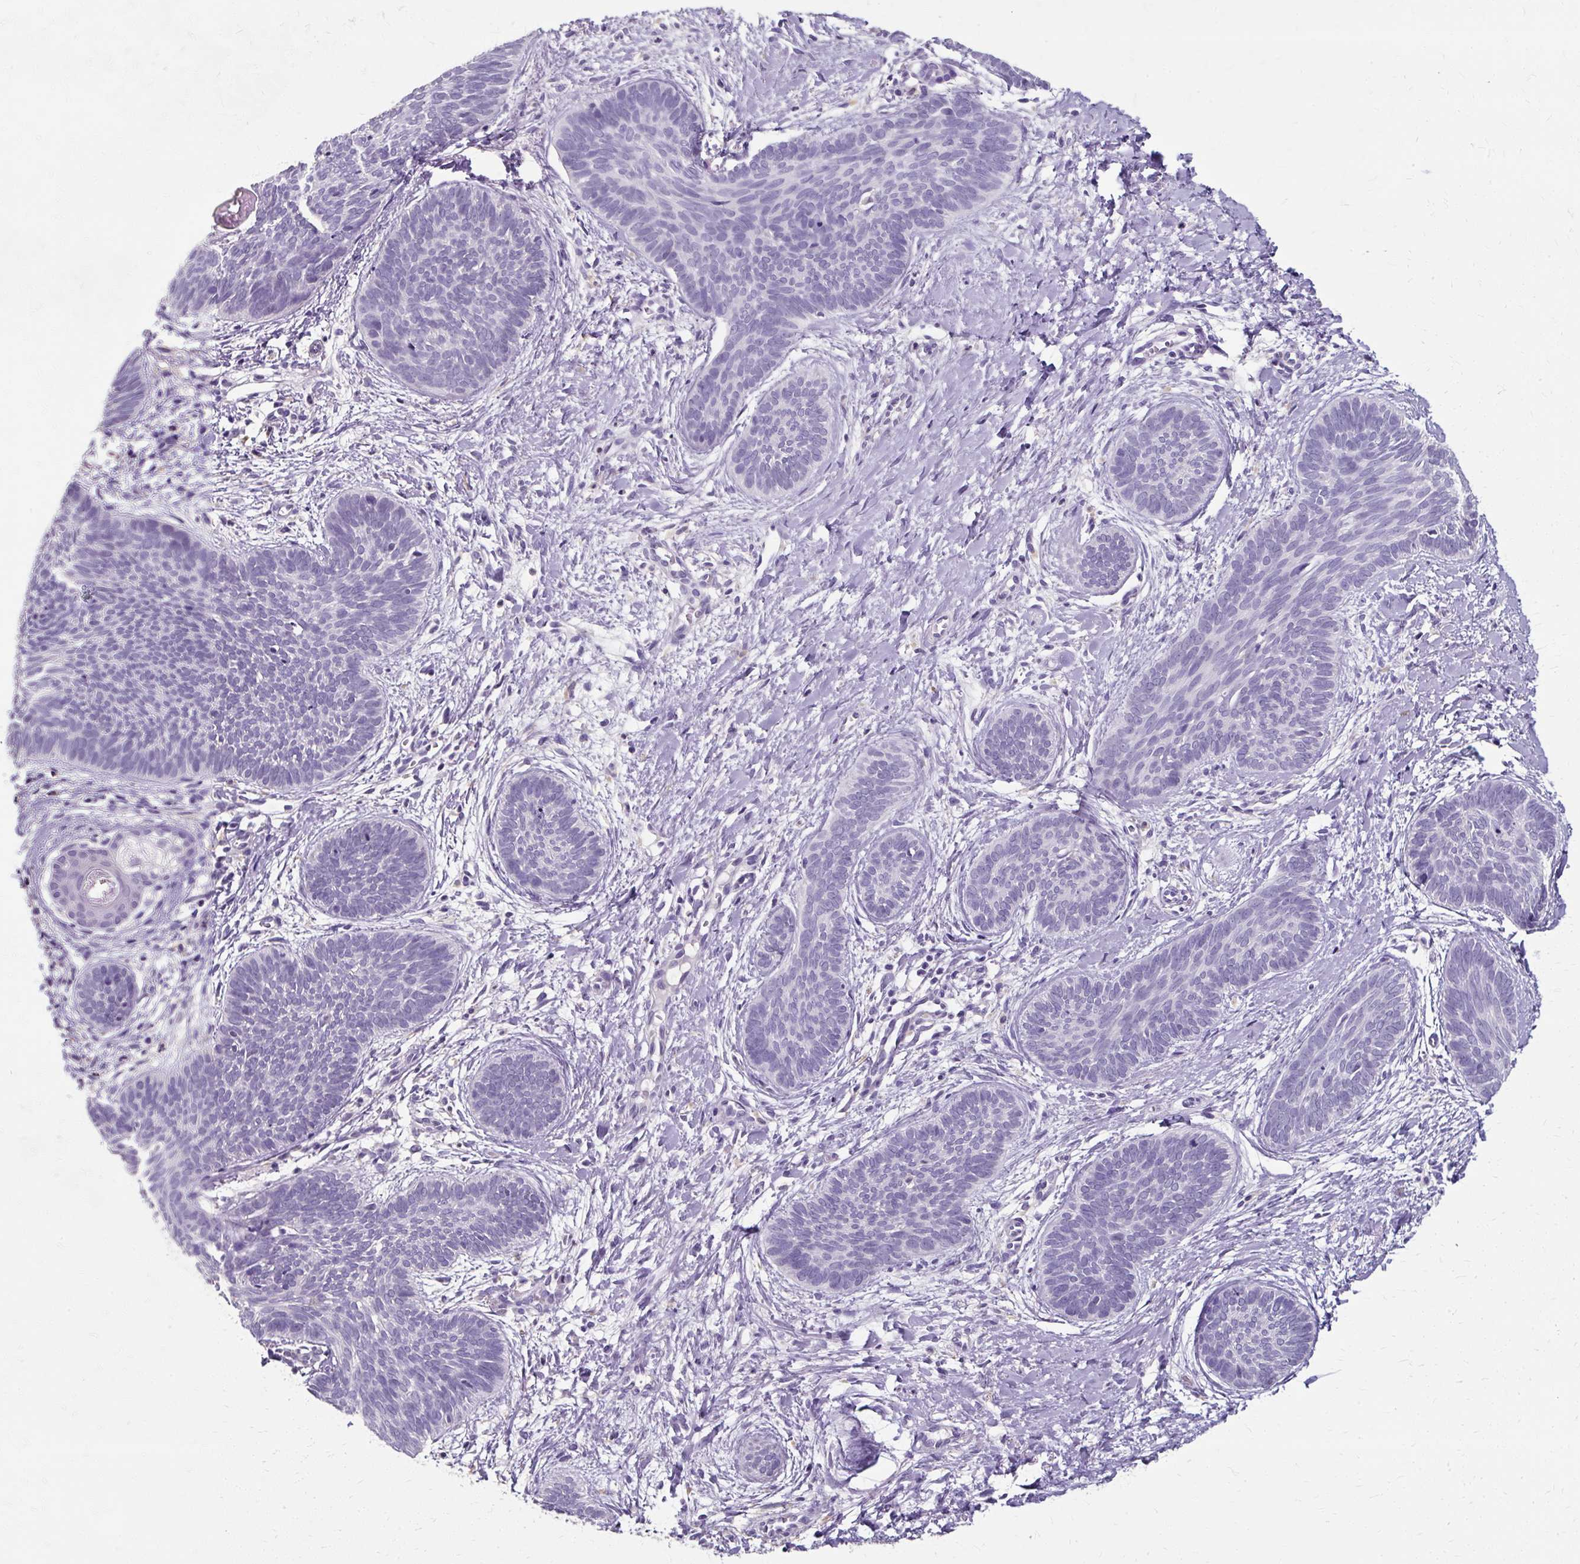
{"staining": {"intensity": "negative", "quantity": "none", "location": "none"}, "tissue": "skin cancer", "cell_type": "Tumor cells", "image_type": "cancer", "snomed": [{"axis": "morphology", "description": "Basal cell carcinoma"}, {"axis": "topography", "description": "Skin"}], "caption": "Immunohistochemistry (IHC) photomicrograph of neoplastic tissue: skin cancer (basal cell carcinoma) stained with DAB reveals no significant protein staining in tumor cells.", "gene": "KLHL24", "patient": {"sex": "female", "age": 81}}